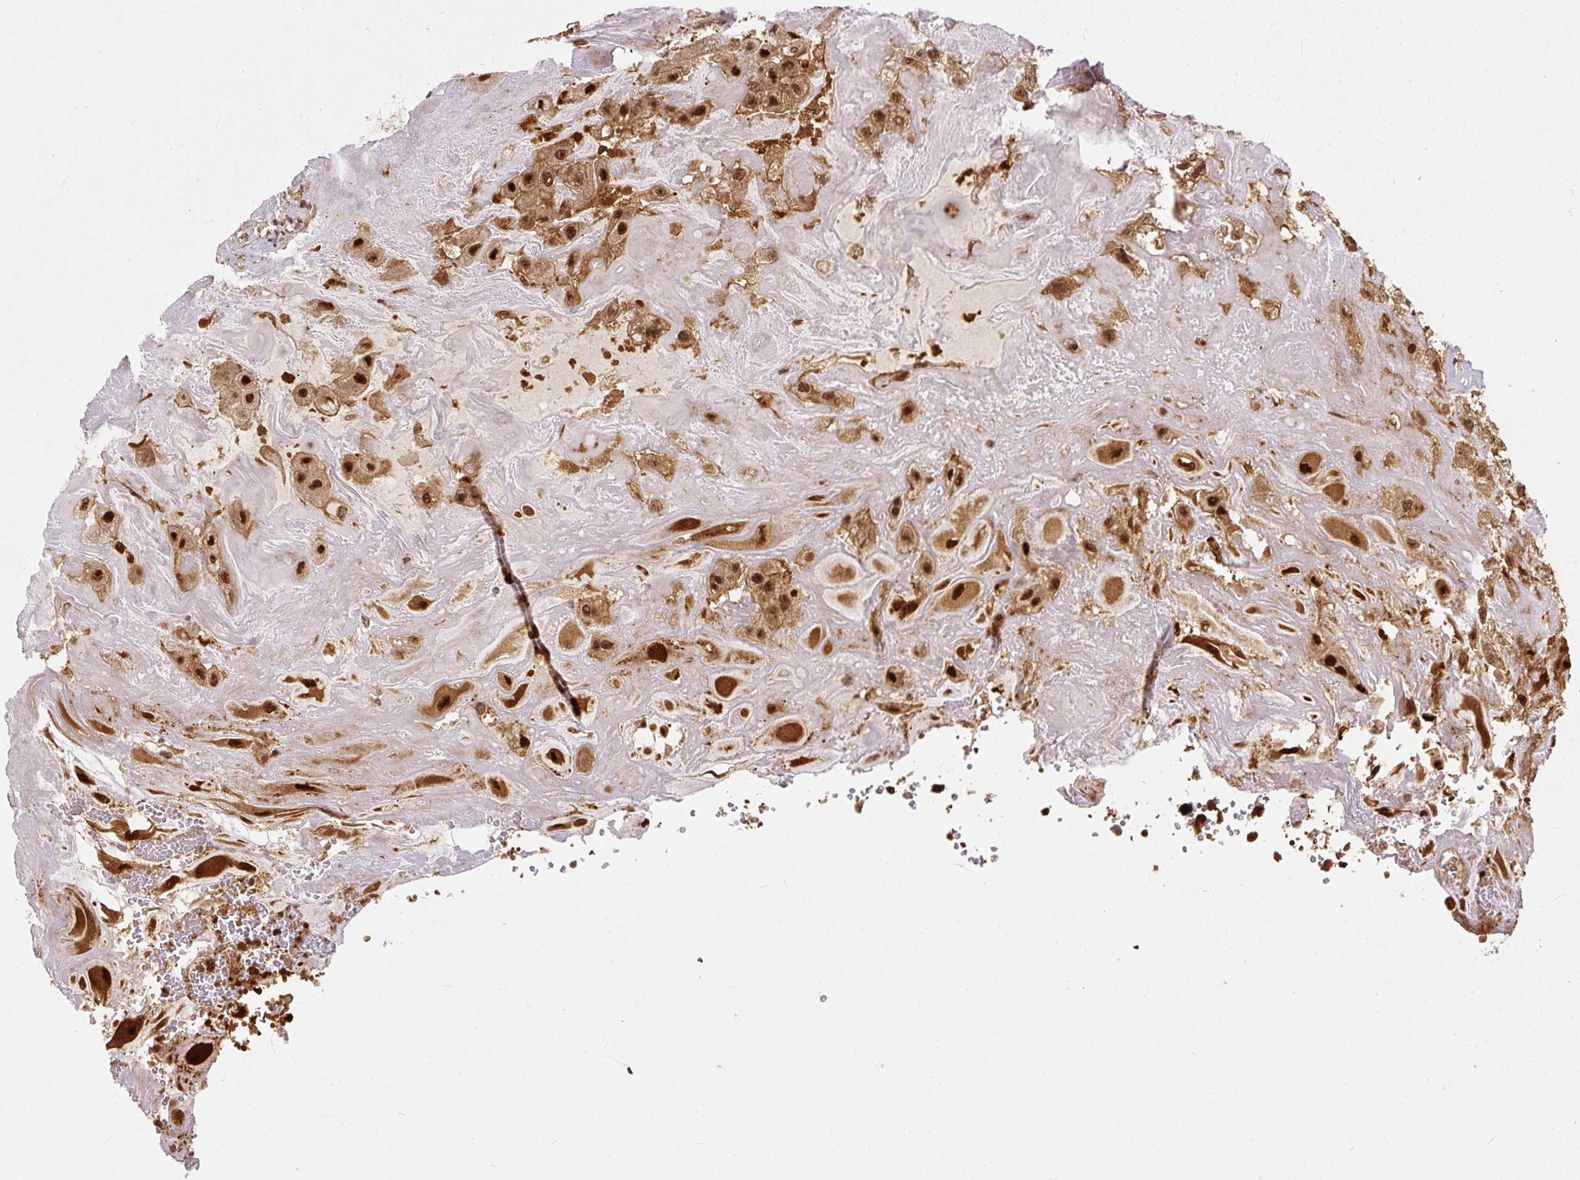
{"staining": {"intensity": "strong", "quantity": ">75%", "location": "cytoplasmic/membranous,nuclear"}, "tissue": "placenta", "cell_type": "Decidual cells", "image_type": "normal", "snomed": [{"axis": "morphology", "description": "Normal tissue, NOS"}, {"axis": "topography", "description": "Placenta"}], "caption": "A high amount of strong cytoplasmic/membranous,nuclear positivity is identified in about >75% of decidual cells in normal placenta.", "gene": "PSMD1", "patient": {"sex": "female", "age": 32}}